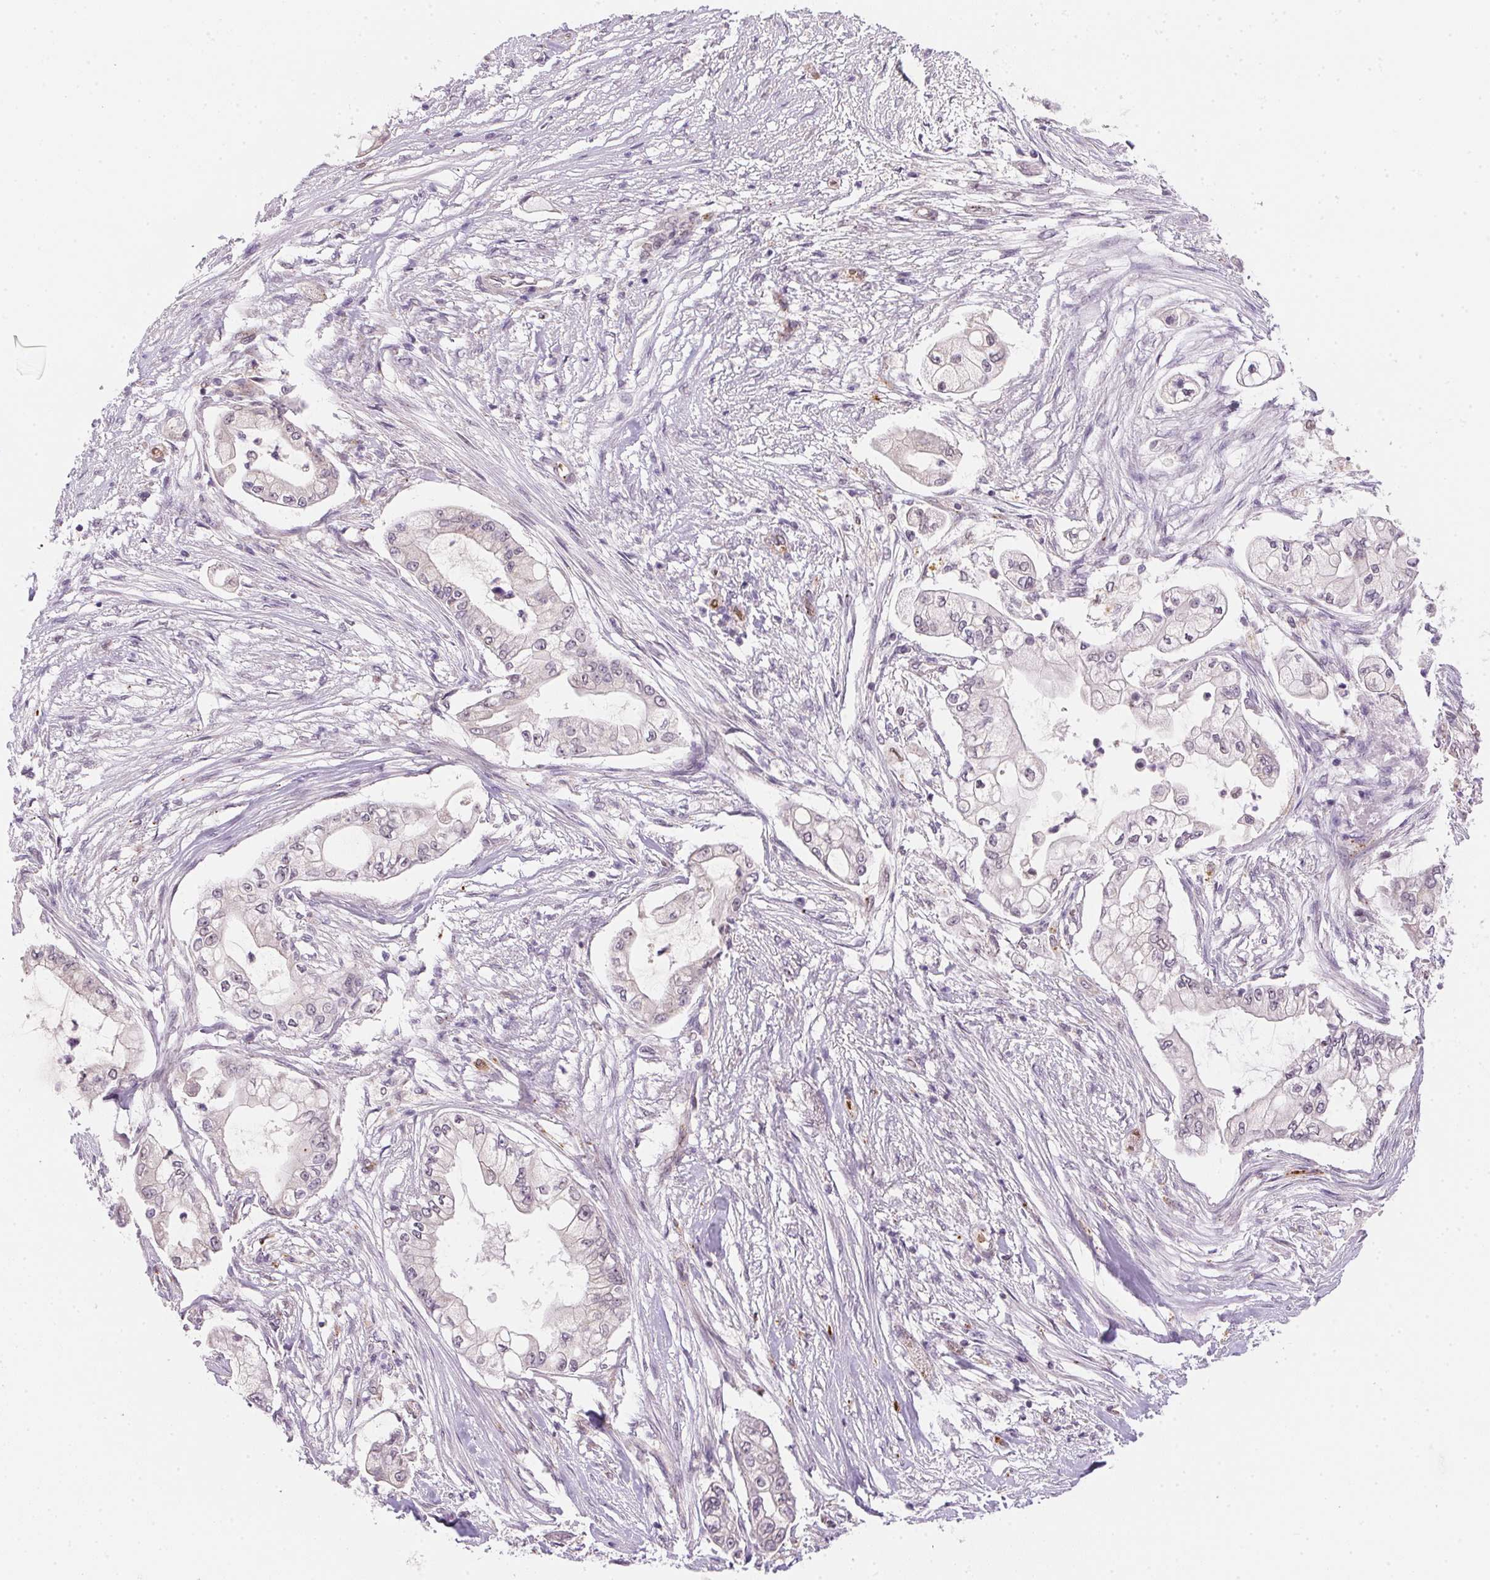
{"staining": {"intensity": "negative", "quantity": "none", "location": "none"}, "tissue": "pancreatic cancer", "cell_type": "Tumor cells", "image_type": "cancer", "snomed": [{"axis": "morphology", "description": "Adenocarcinoma, NOS"}, {"axis": "topography", "description": "Pancreas"}], "caption": "Immunohistochemistry (IHC) of human pancreatic cancer (adenocarcinoma) displays no expression in tumor cells.", "gene": "METTL13", "patient": {"sex": "female", "age": 69}}